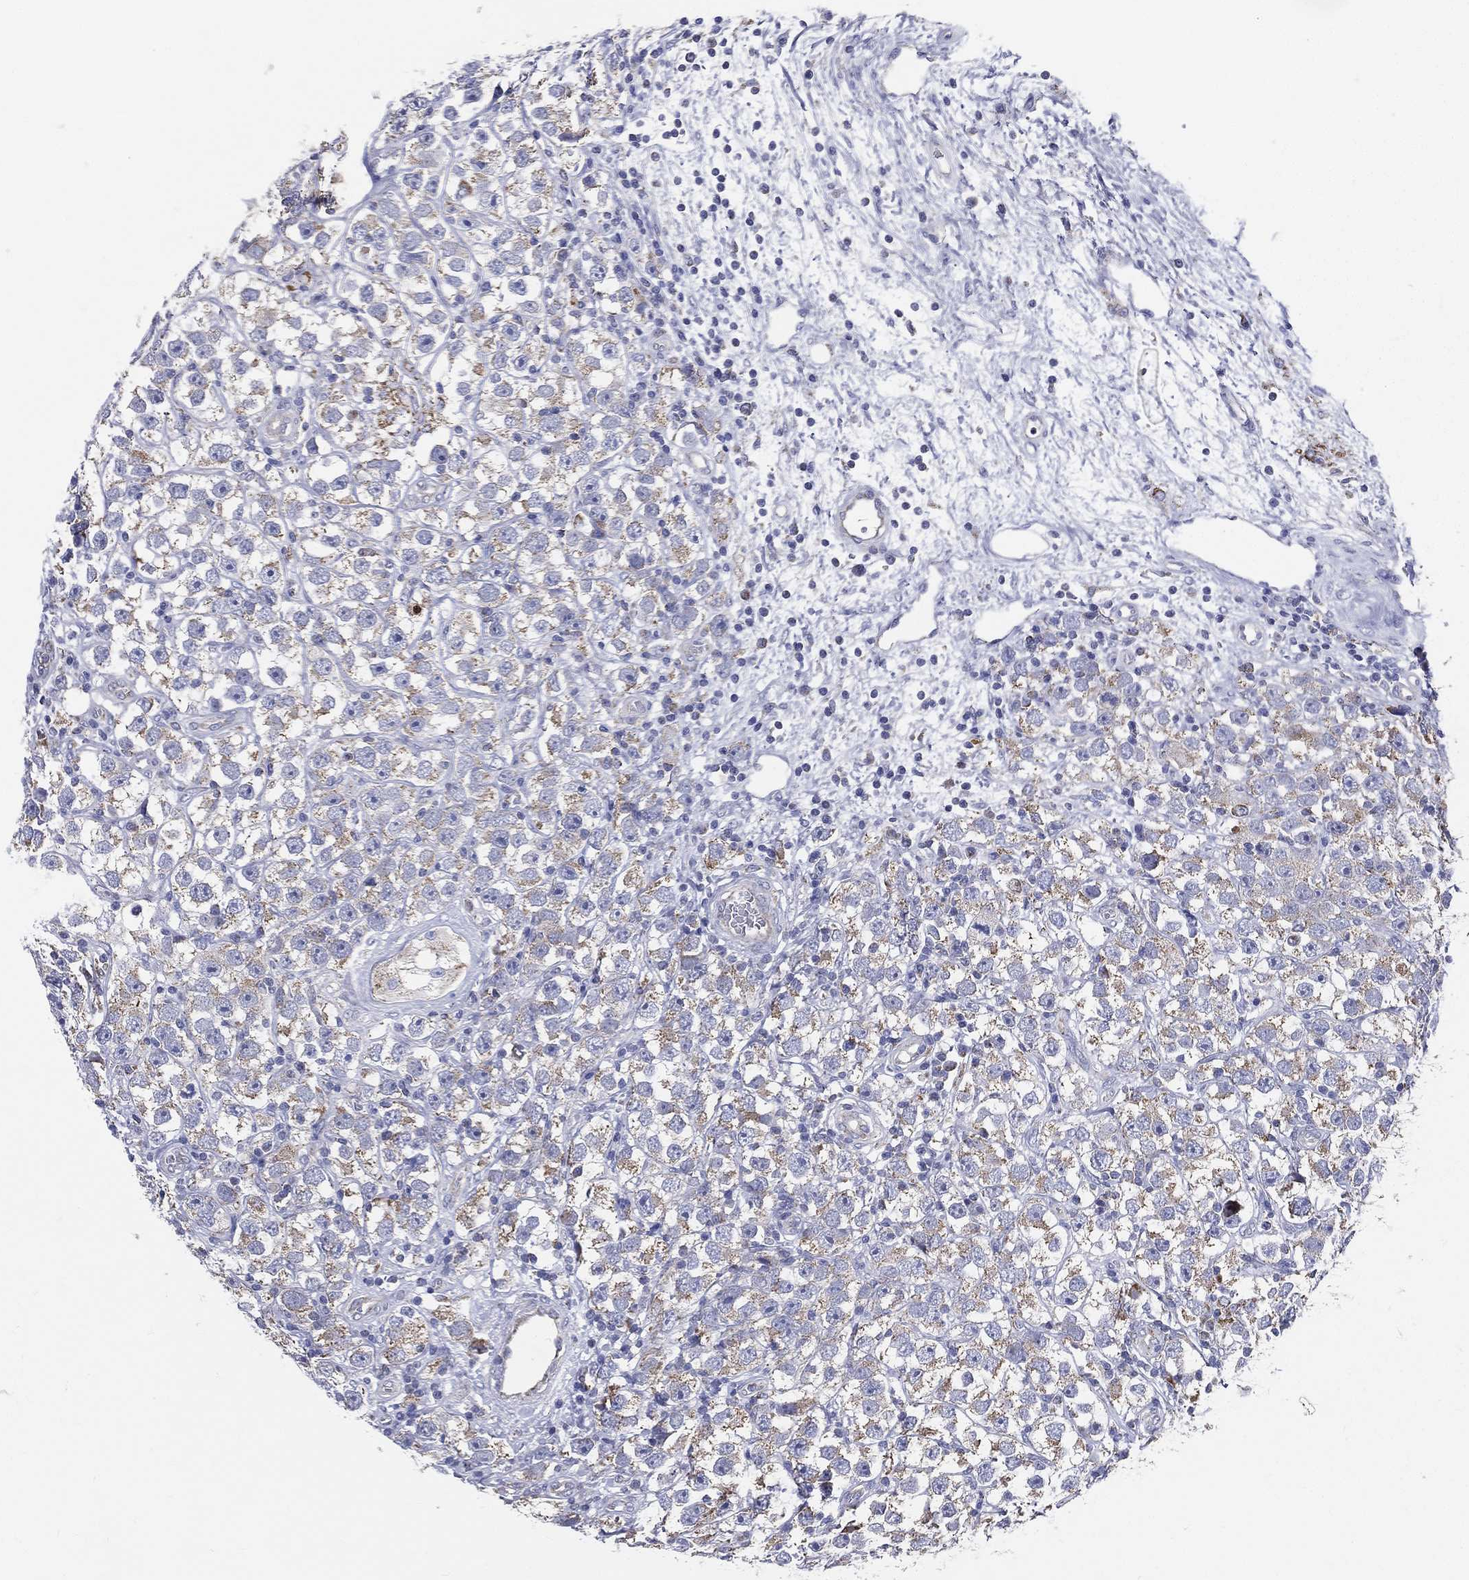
{"staining": {"intensity": "moderate", "quantity": "<25%", "location": "cytoplasmic/membranous"}, "tissue": "testis cancer", "cell_type": "Tumor cells", "image_type": "cancer", "snomed": [{"axis": "morphology", "description": "Seminoma, NOS"}, {"axis": "topography", "description": "Testis"}], "caption": "A brown stain shows moderate cytoplasmic/membranous expression of a protein in testis seminoma tumor cells.", "gene": "PWWP3A", "patient": {"sex": "male", "age": 26}}